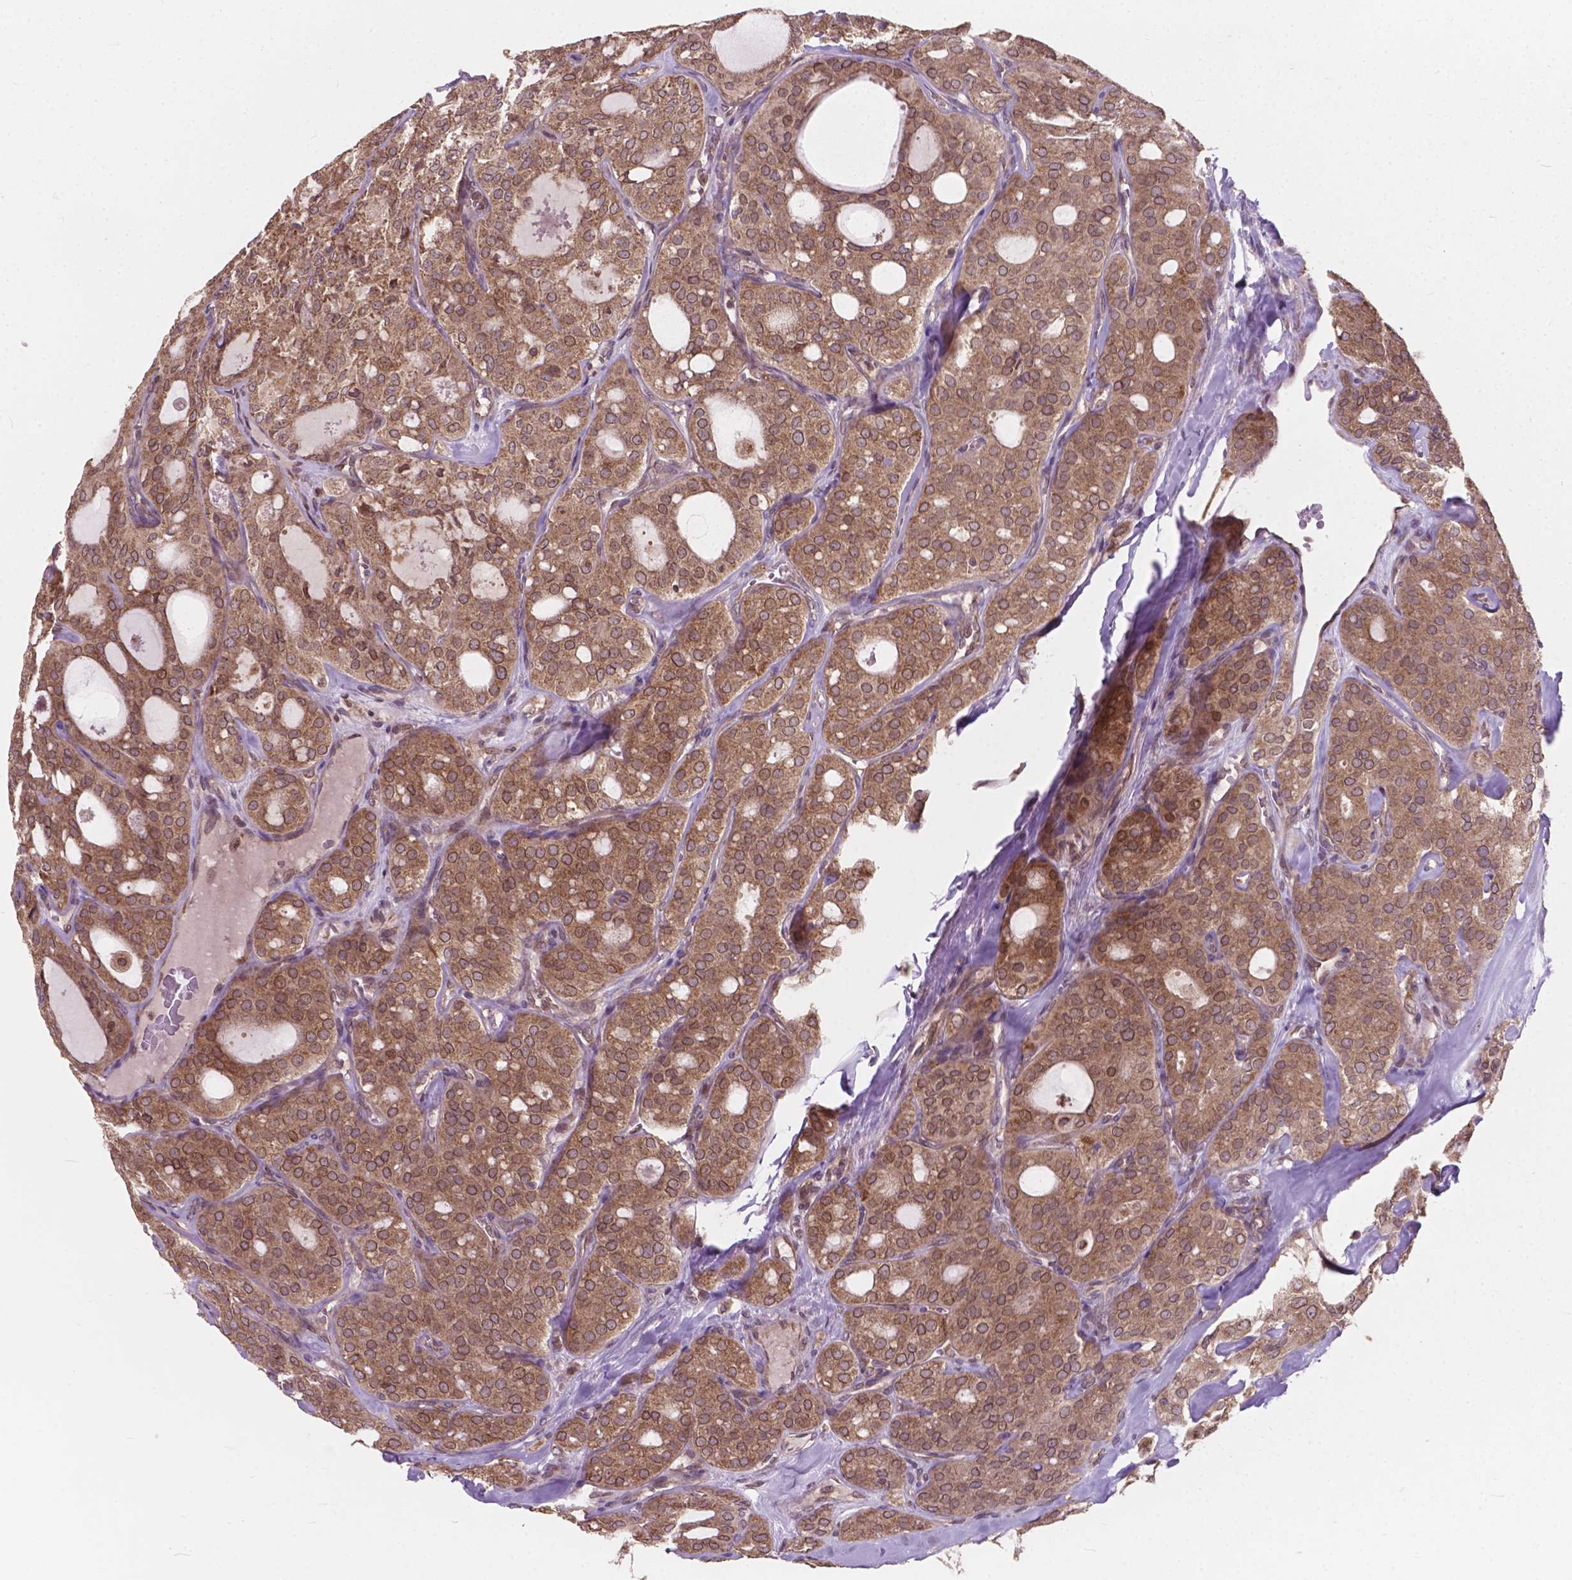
{"staining": {"intensity": "weak", "quantity": ">75%", "location": "cytoplasmic/membranous"}, "tissue": "thyroid cancer", "cell_type": "Tumor cells", "image_type": "cancer", "snomed": [{"axis": "morphology", "description": "Follicular adenoma carcinoma, NOS"}, {"axis": "topography", "description": "Thyroid gland"}], "caption": "Tumor cells demonstrate weak cytoplasmic/membranous expression in approximately >75% of cells in follicular adenoma carcinoma (thyroid).", "gene": "MRPL33", "patient": {"sex": "male", "age": 75}}